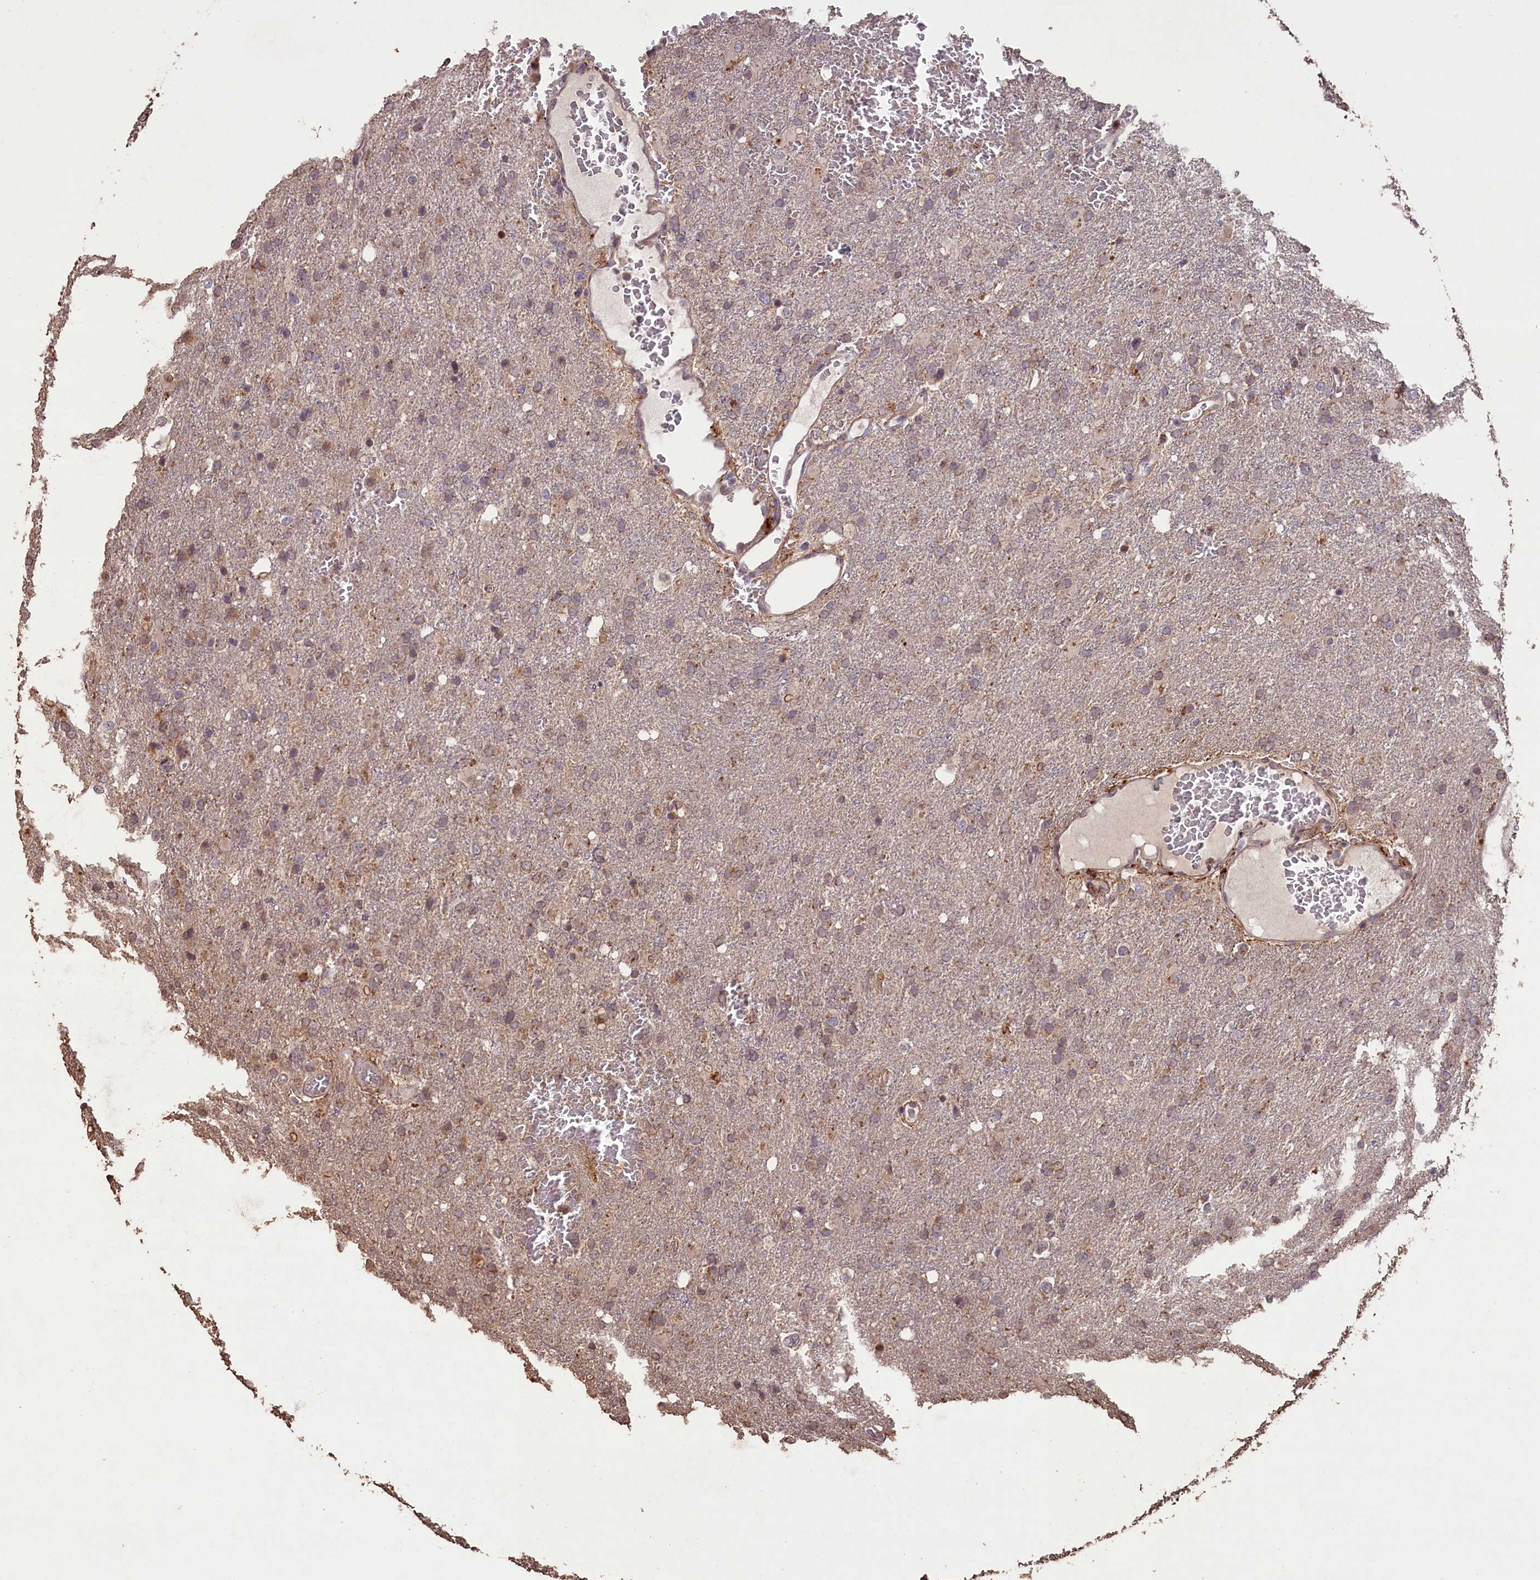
{"staining": {"intensity": "moderate", "quantity": "<25%", "location": "cytoplasmic/membranous"}, "tissue": "glioma", "cell_type": "Tumor cells", "image_type": "cancer", "snomed": [{"axis": "morphology", "description": "Glioma, malignant, High grade"}, {"axis": "topography", "description": "Brain"}], "caption": "About <25% of tumor cells in glioma display moderate cytoplasmic/membranous protein expression as visualized by brown immunohistochemical staining.", "gene": "SLC38A7", "patient": {"sex": "female", "age": 74}}